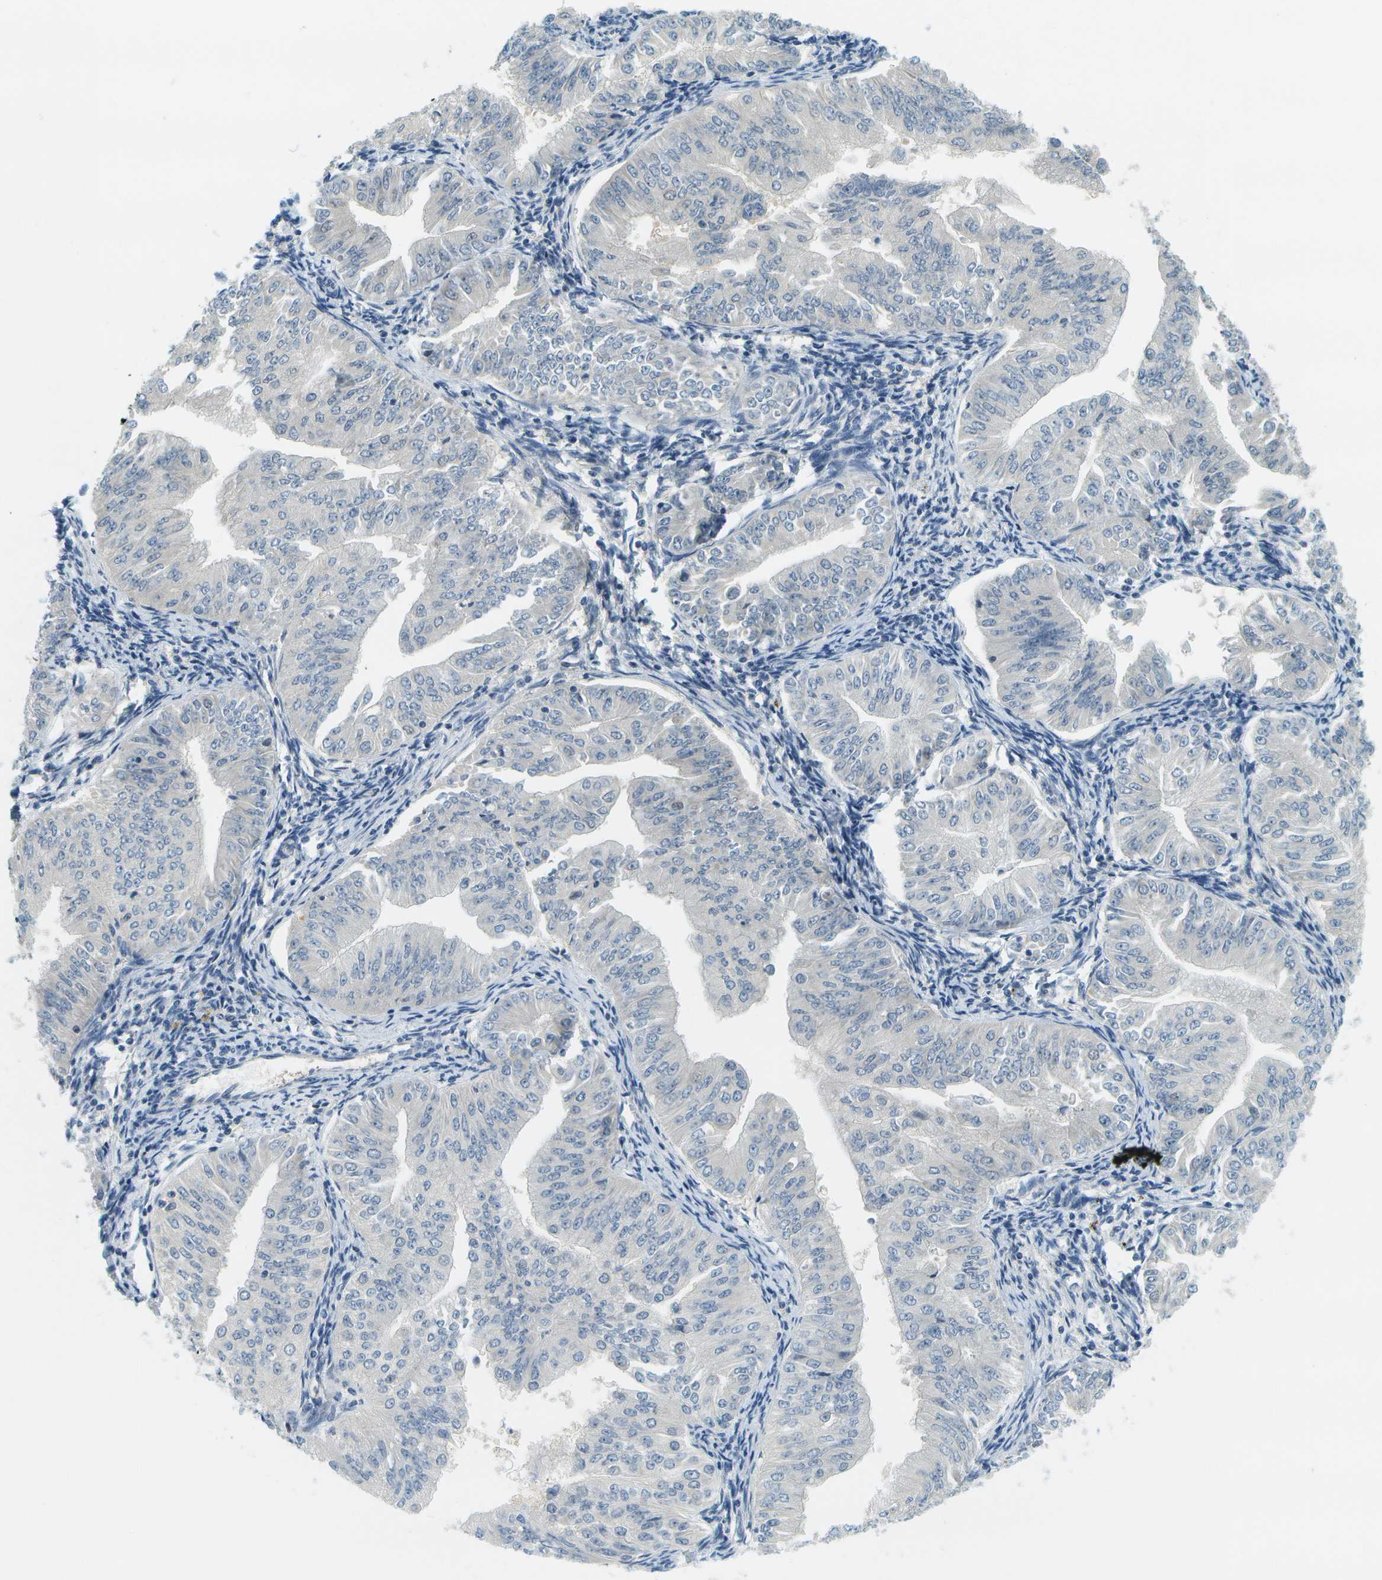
{"staining": {"intensity": "negative", "quantity": "none", "location": "none"}, "tissue": "endometrial cancer", "cell_type": "Tumor cells", "image_type": "cancer", "snomed": [{"axis": "morphology", "description": "Normal tissue, NOS"}, {"axis": "morphology", "description": "Adenocarcinoma, NOS"}, {"axis": "topography", "description": "Endometrium"}], "caption": "This photomicrograph is of adenocarcinoma (endometrial) stained with immunohistochemistry (IHC) to label a protein in brown with the nuclei are counter-stained blue. There is no expression in tumor cells.", "gene": "RASGRP2", "patient": {"sex": "female", "age": 53}}